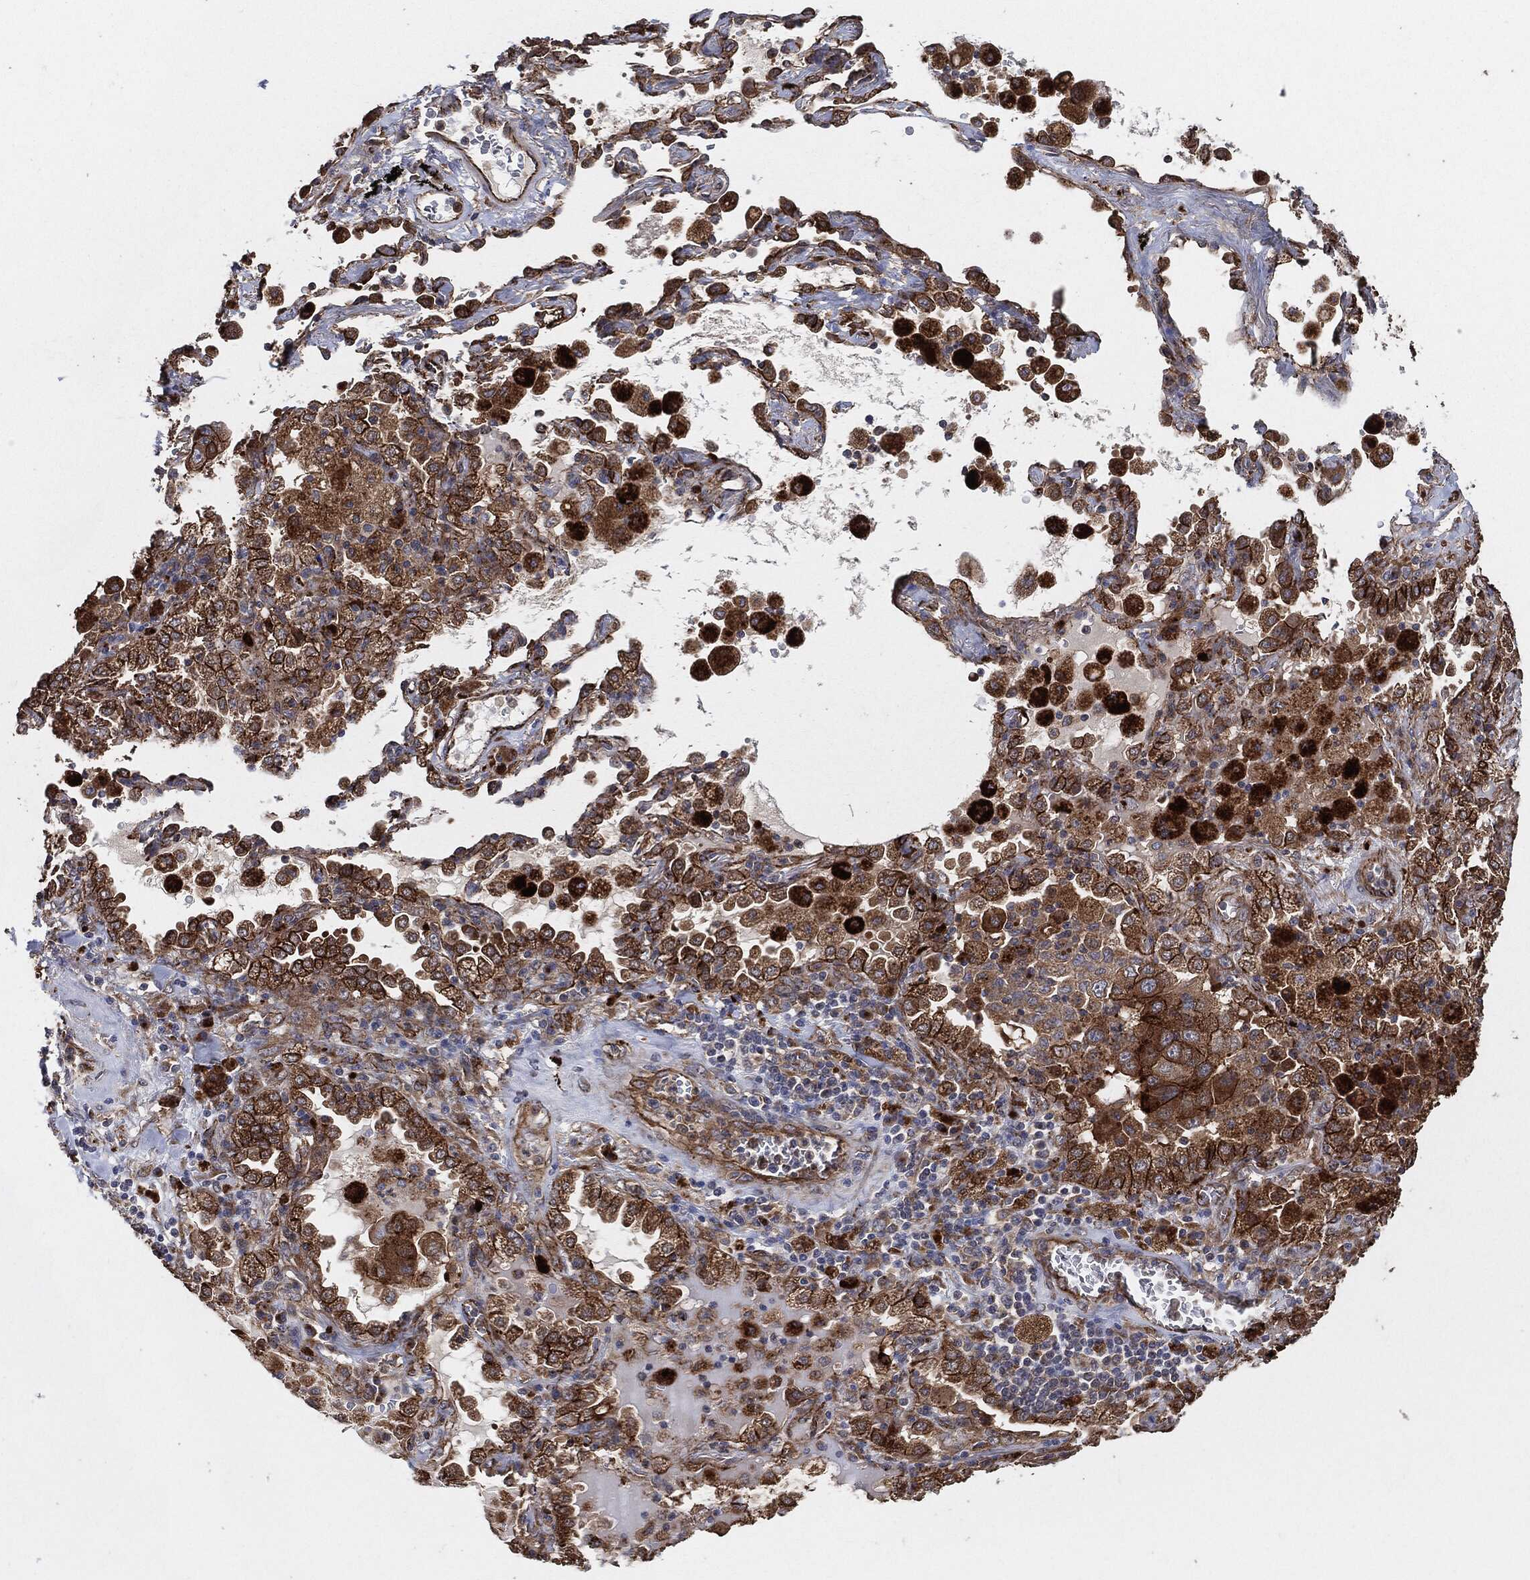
{"staining": {"intensity": "strong", "quantity": ">75%", "location": "cytoplasmic/membranous"}, "tissue": "lung cancer", "cell_type": "Tumor cells", "image_type": "cancer", "snomed": [{"axis": "morphology", "description": "Adenocarcinoma, NOS"}, {"axis": "topography", "description": "Lung"}], "caption": "Strong cytoplasmic/membranous protein staining is present in about >75% of tumor cells in lung cancer.", "gene": "CTNNA1", "patient": {"sex": "female", "age": 61}}